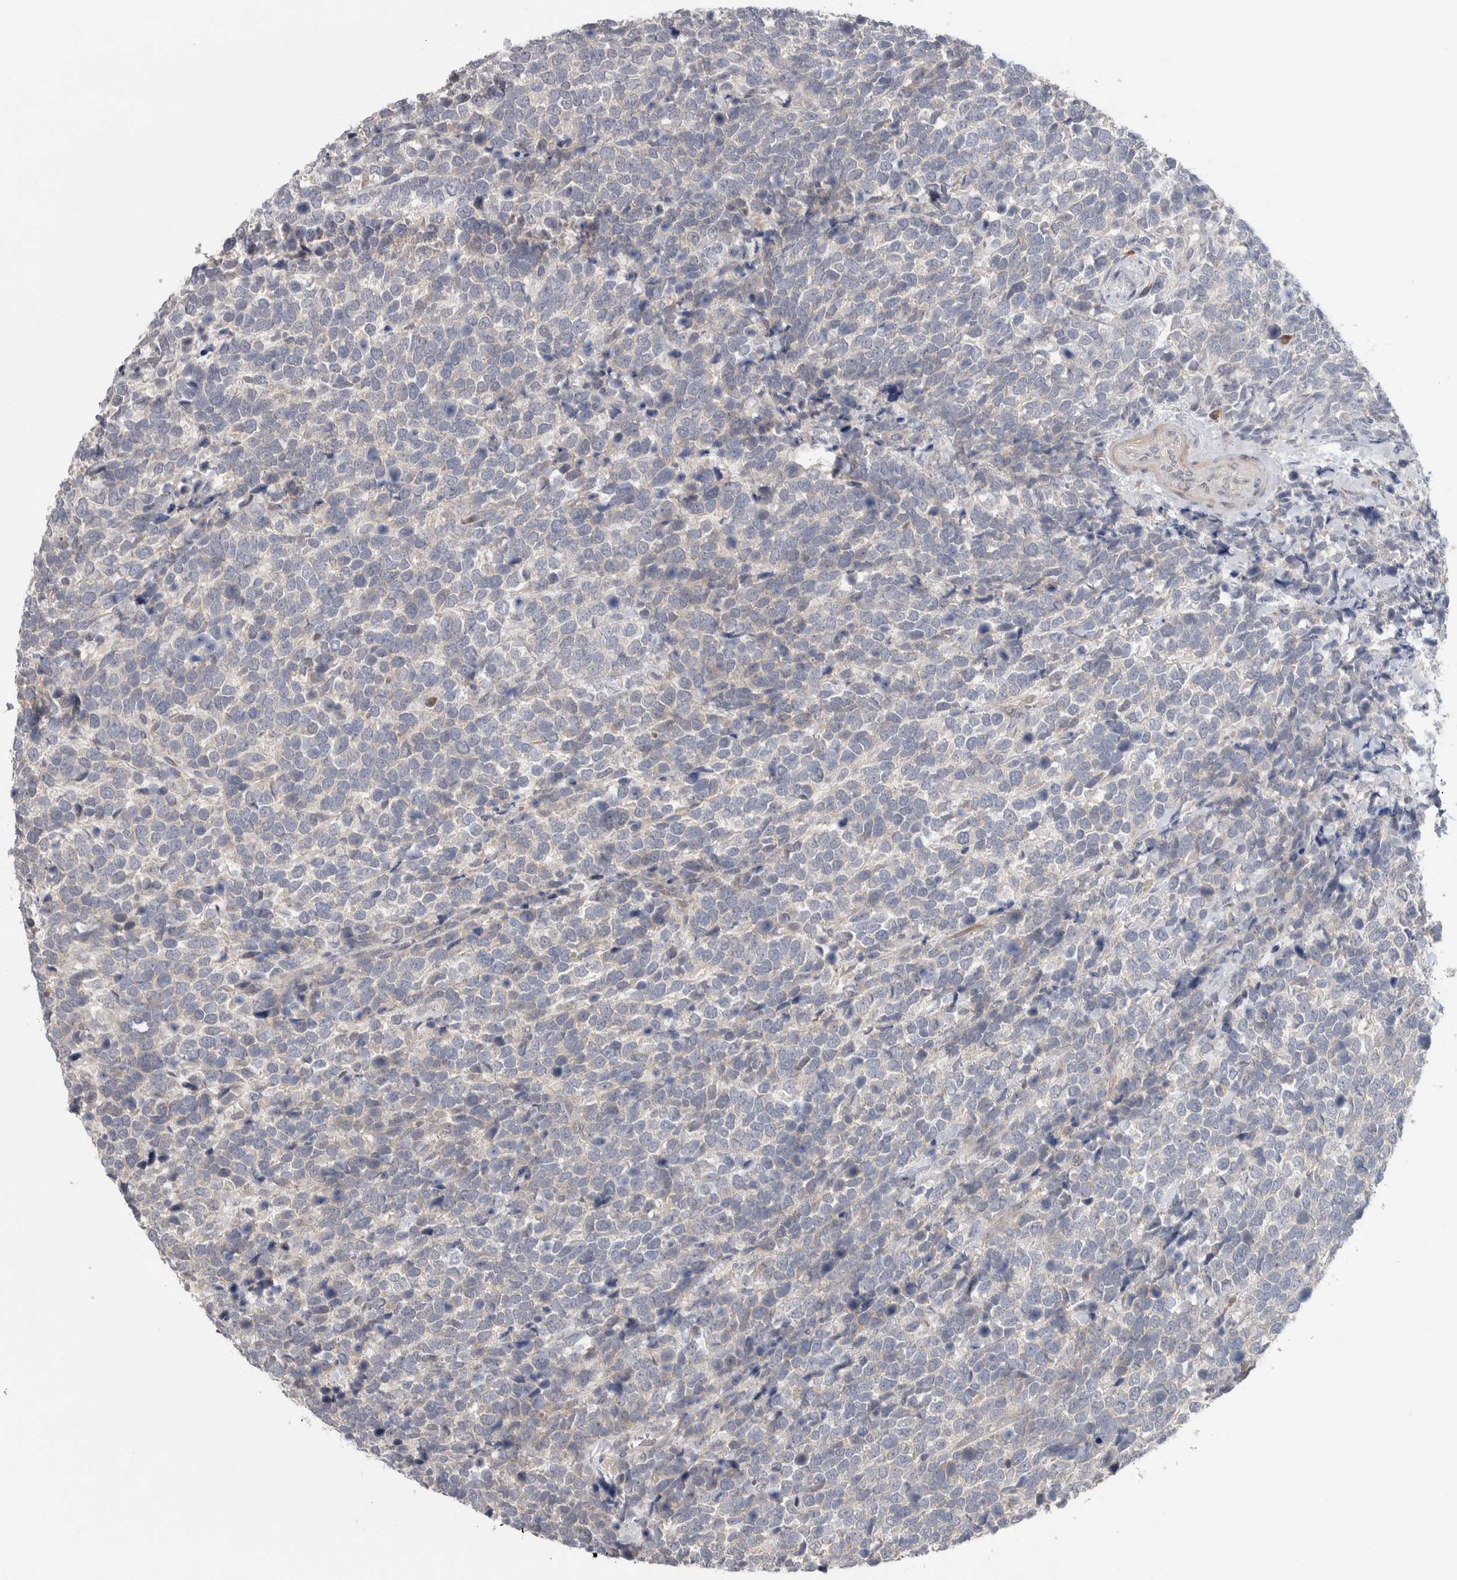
{"staining": {"intensity": "negative", "quantity": "none", "location": "none"}, "tissue": "urothelial cancer", "cell_type": "Tumor cells", "image_type": "cancer", "snomed": [{"axis": "morphology", "description": "Urothelial carcinoma, High grade"}, {"axis": "topography", "description": "Urinary bladder"}], "caption": "Urothelial carcinoma (high-grade) stained for a protein using immunohistochemistry shows no positivity tumor cells.", "gene": "CUL2", "patient": {"sex": "female", "age": 82}}